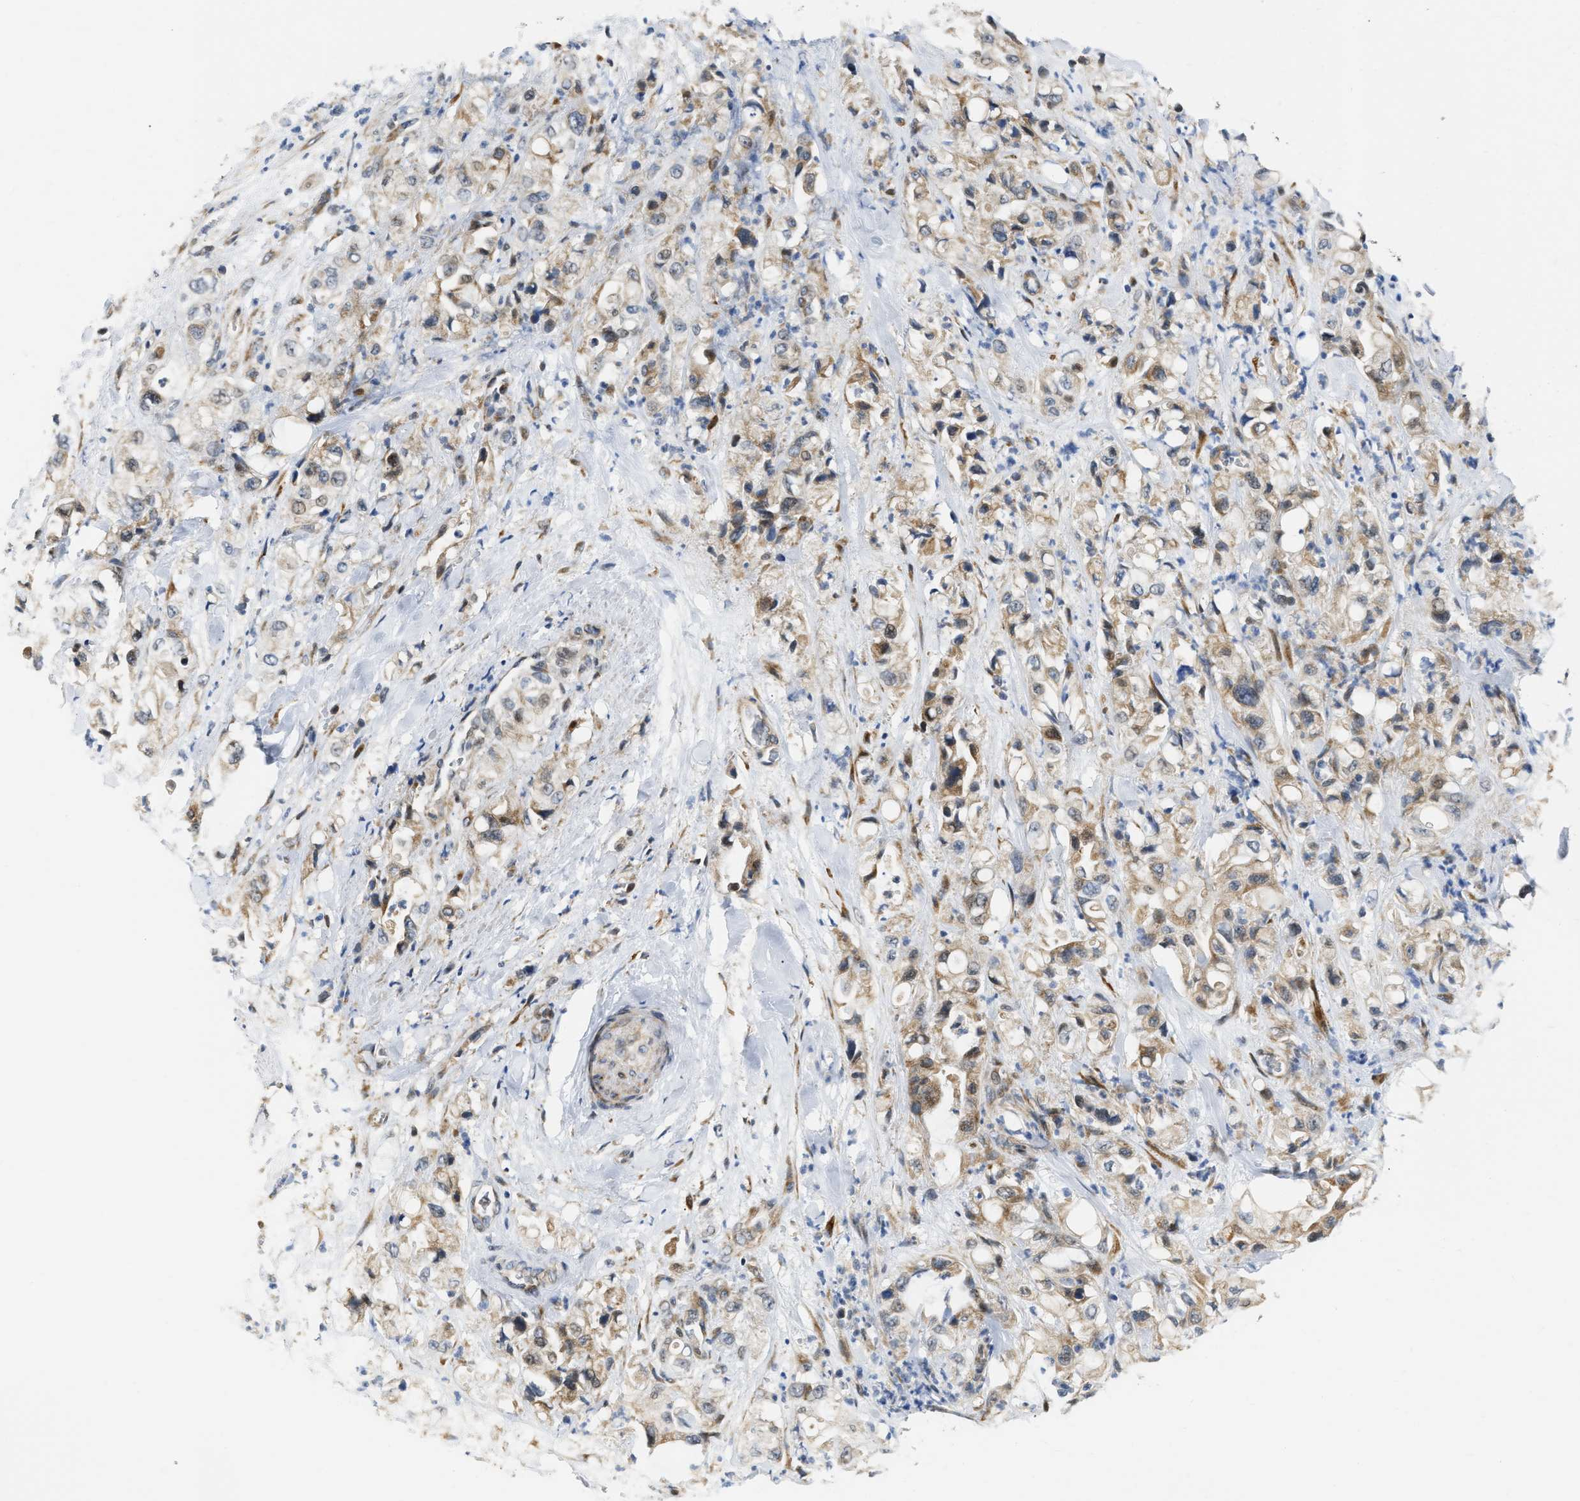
{"staining": {"intensity": "weak", "quantity": ">75%", "location": "cytoplasmic/membranous"}, "tissue": "pancreatic cancer", "cell_type": "Tumor cells", "image_type": "cancer", "snomed": [{"axis": "morphology", "description": "Adenocarcinoma, NOS"}, {"axis": "topography", "description": "Pancreas"}], "caption": "Pancreatic cancer tissue displays weak cytoplasmic/membranous staining in approximately >75% of tumor cells, visualized by immunohistochemistry.", "gene": "DEPTOR", "patient": {"sex": "male", "age": 70}}